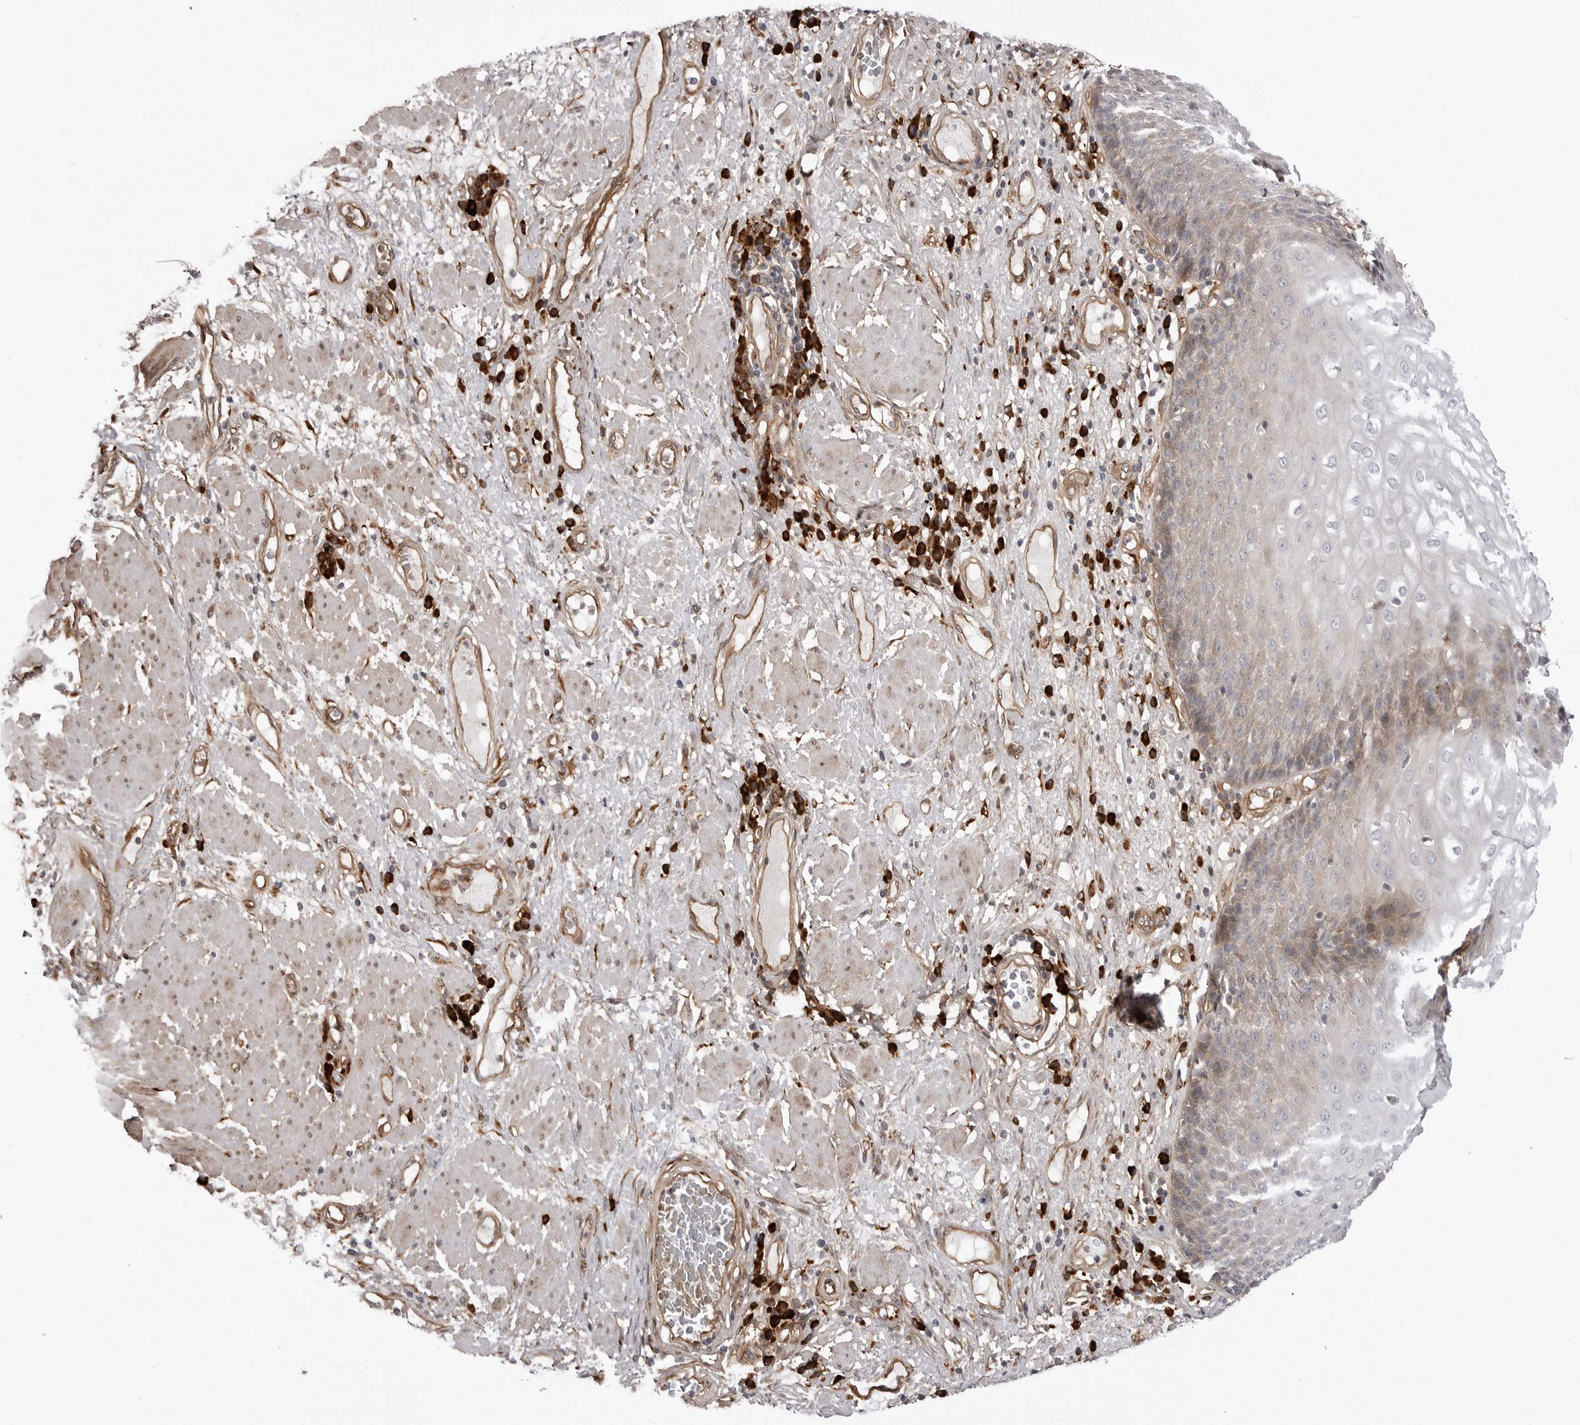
{"staining": {"intensity": "weak", "quantity": "25%-75%", "location": "cytoplasmic/membranous"}, "tissue": "esophagus", "cell_type": "Squamous epithelial cells", "image_type": "normal", "snomed": [{"axis": "morphology", "description": "Normal tissue, NOS"}, {"axis": "morphology", "description": "Adenocarcinoma, NOS"}, {"axis": "topography", "description": "Esophagus"}], "caption": "Protein analysis of benign esophagus displays weak cytoplasmic/membranous staining in approximately 25%-75% of squamous epithelial cells.", "gene": "ARL5A", "patient": {"sex": "male", "age": 62}}